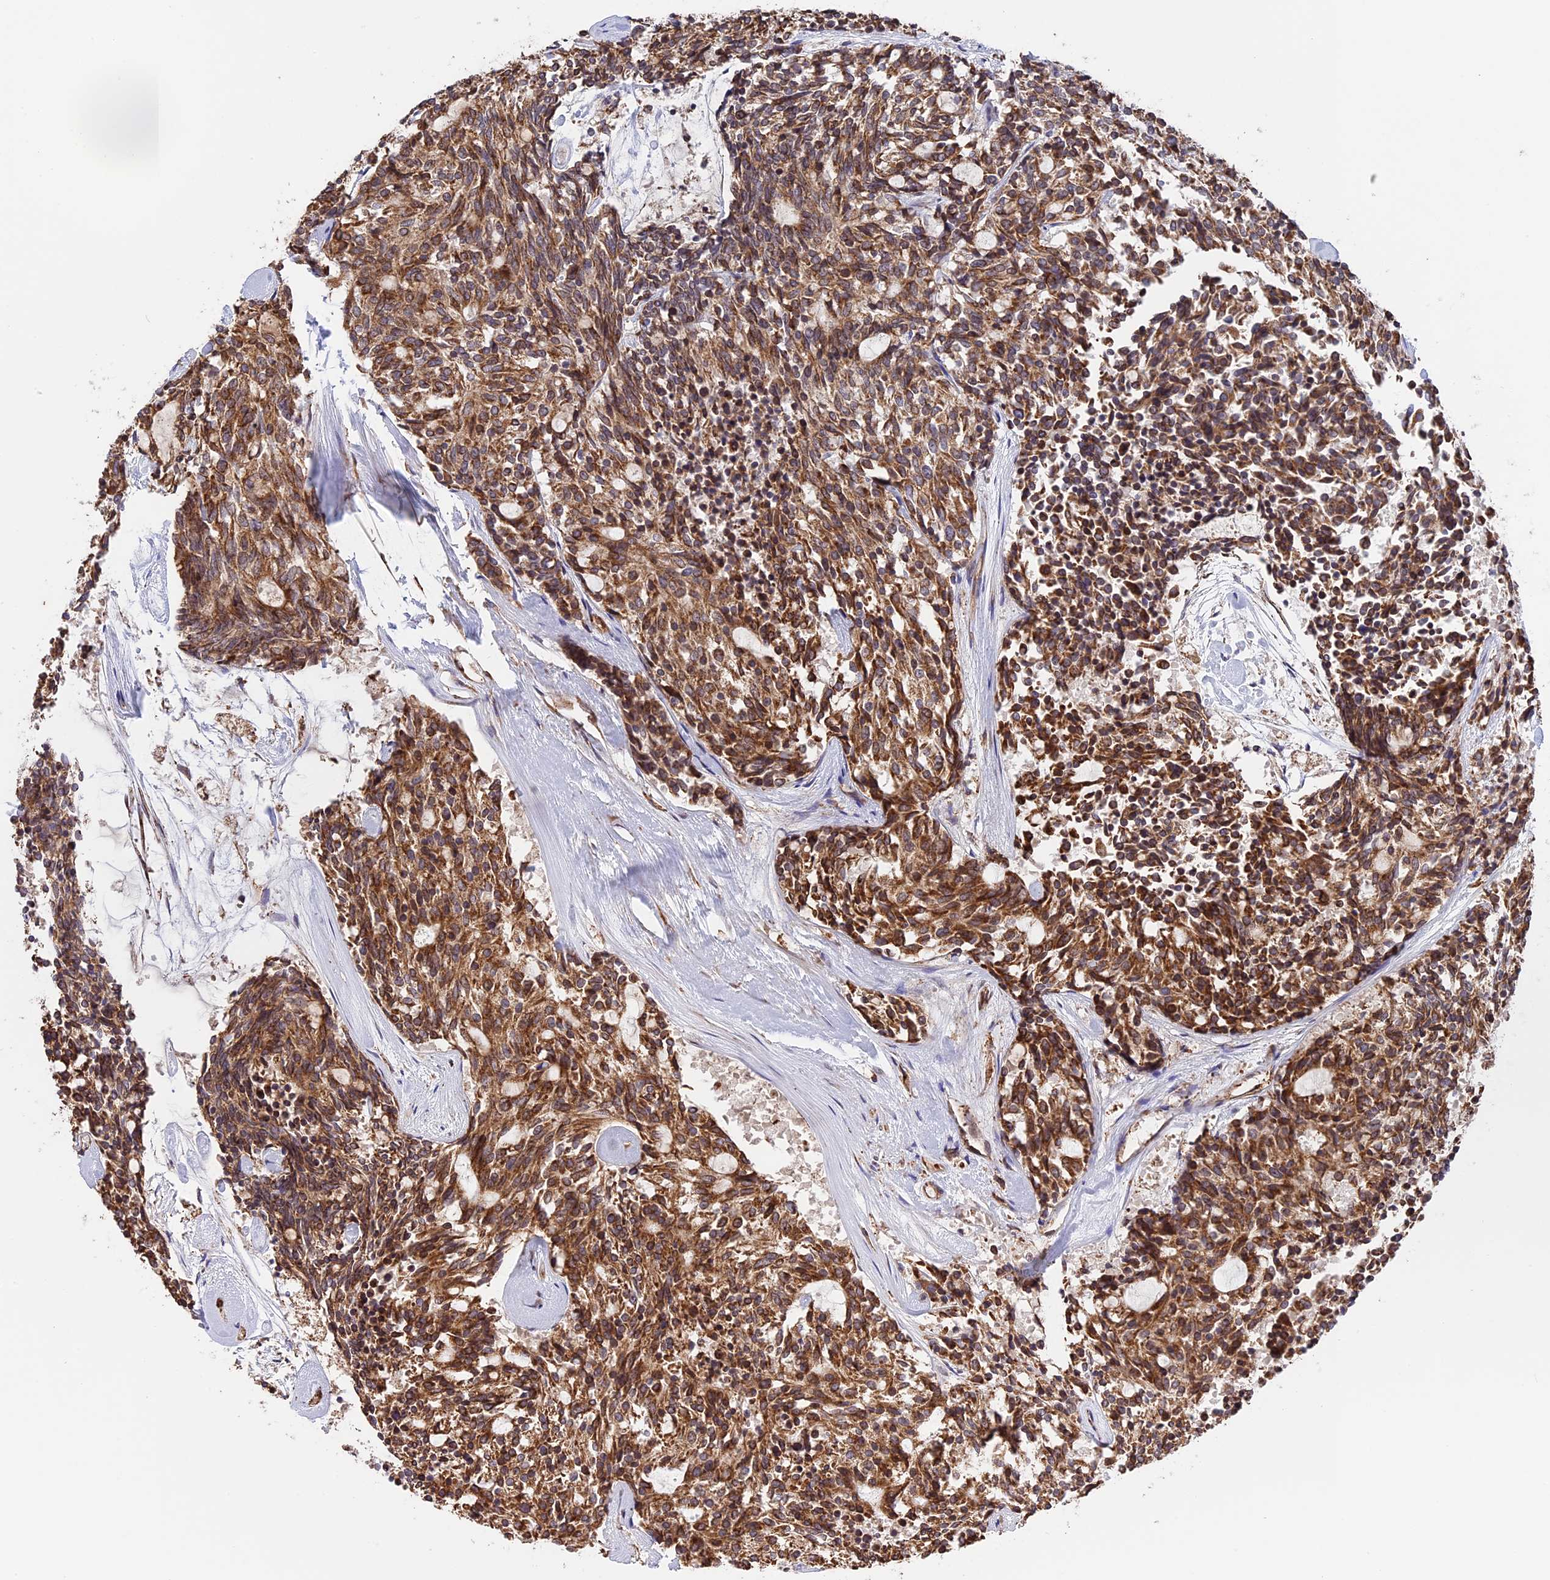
{"staining": {"intensity": "moderate", "quantity": ">75%", "location": "cytoplasmic/membranous"}, "tissue": "carcinoid", "cell_type": "Tumor cells", "image_type": "cancer", "snomed": [{"axis": "morphology", "description": "Carcinoid, malignant, NOS"}, {"axis": "topography", "description": "Pancreas"}], "caption": "The immunohistochemical stain shows moderate cytoplasmic/membranous expression in tumor cells of carcinoid tissue.", "gene": "DMRTA2", "patient": {"sex": "female", "age": 54}}